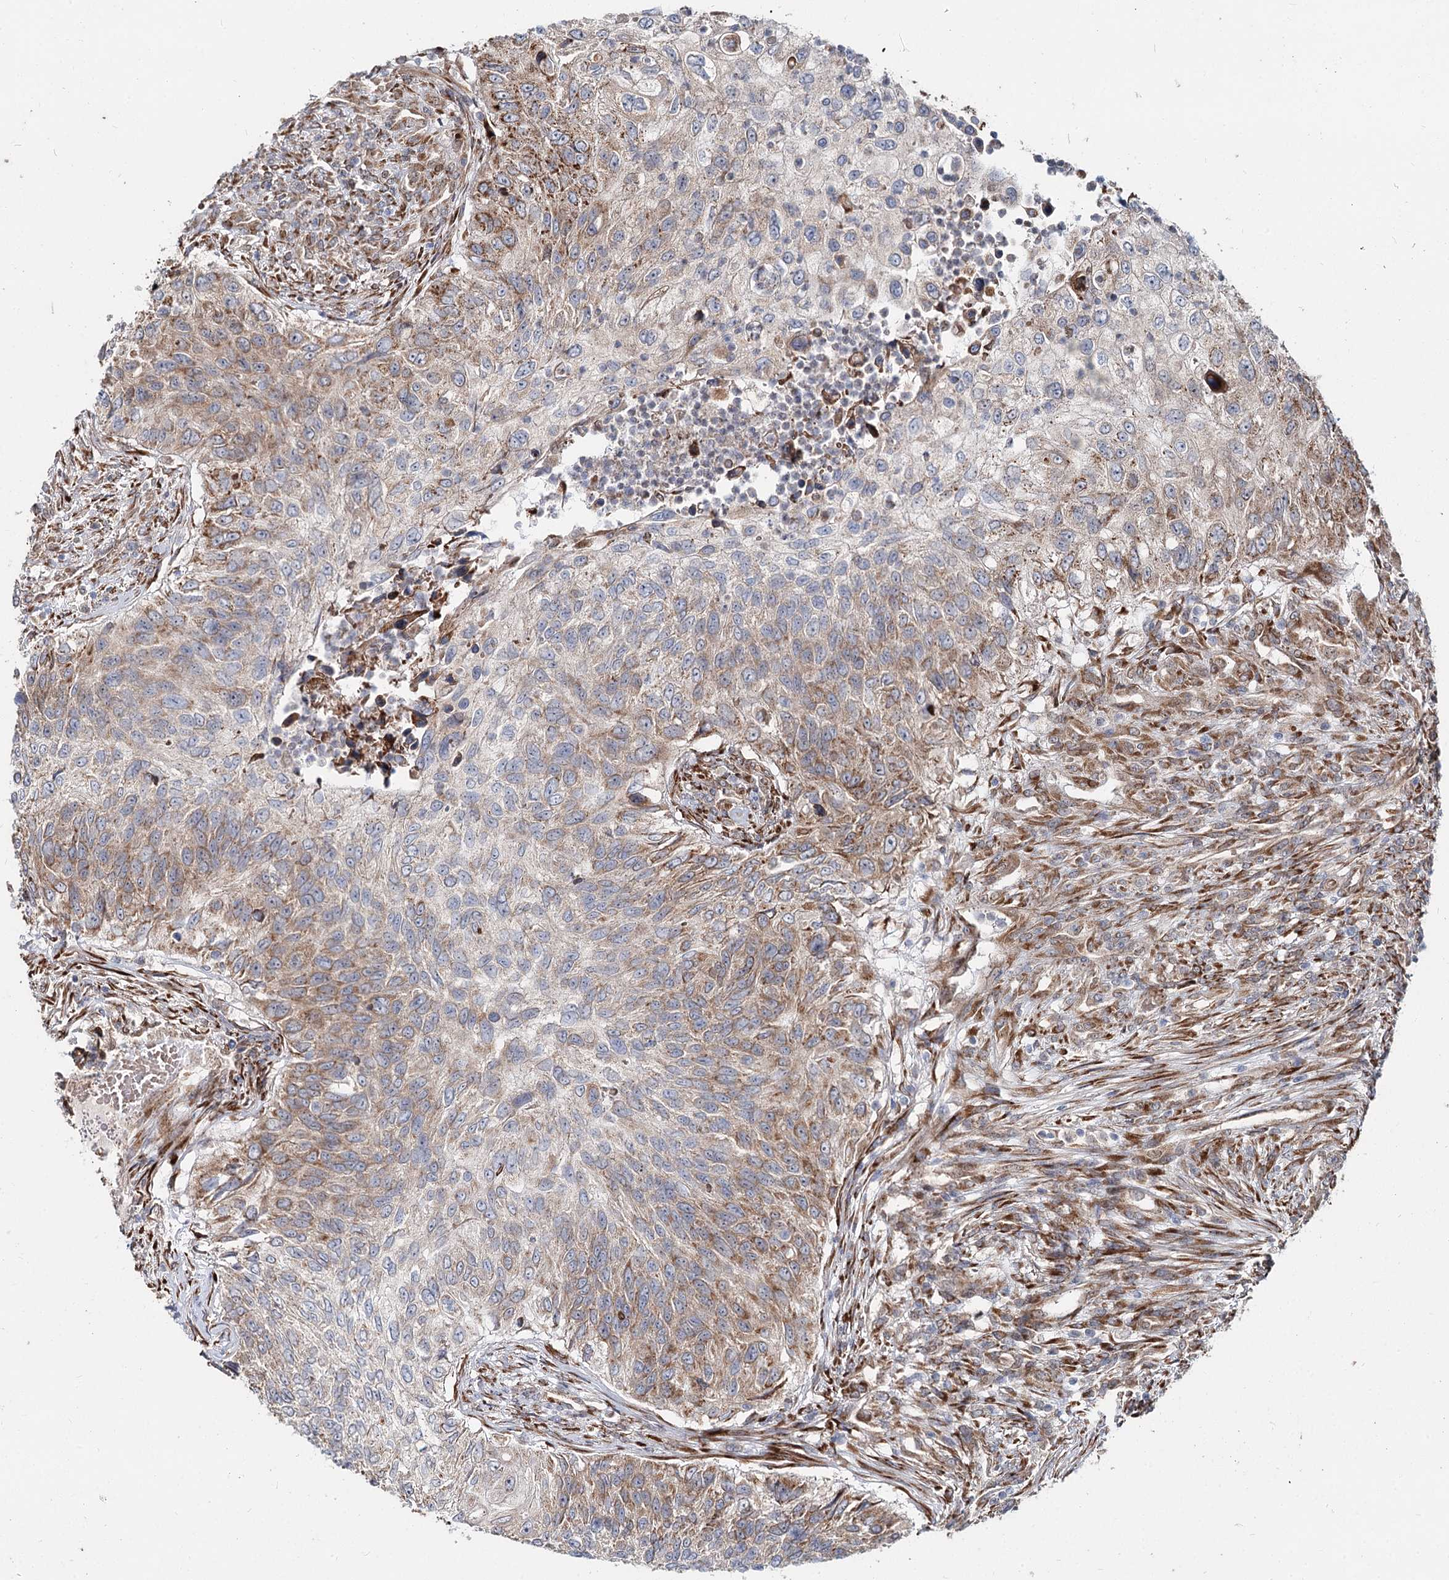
{"staining": {"intensity": "moderate", "quantity": "25%-75%", "location": "cytoplasmic/membranous"}, "tissue": "urothelial cancer", "cell_type": "Tumor cells", "image_type": "cancer", "snomed": [{"axis": "morphology", "description": "Urothelial carcinoma, High grade"}, {"axis": "topography", "description": "Urinary bladder"}], "caption": "Moderate cytoplasmic/membranous positivity is present in about 25%-75% of tumor cells in urothelial cancer. (DAB IHC, brown staining for protein, blue staining for nuclei).", "gene": "SPART", "patient": {"sex": "female", "age": 60}}